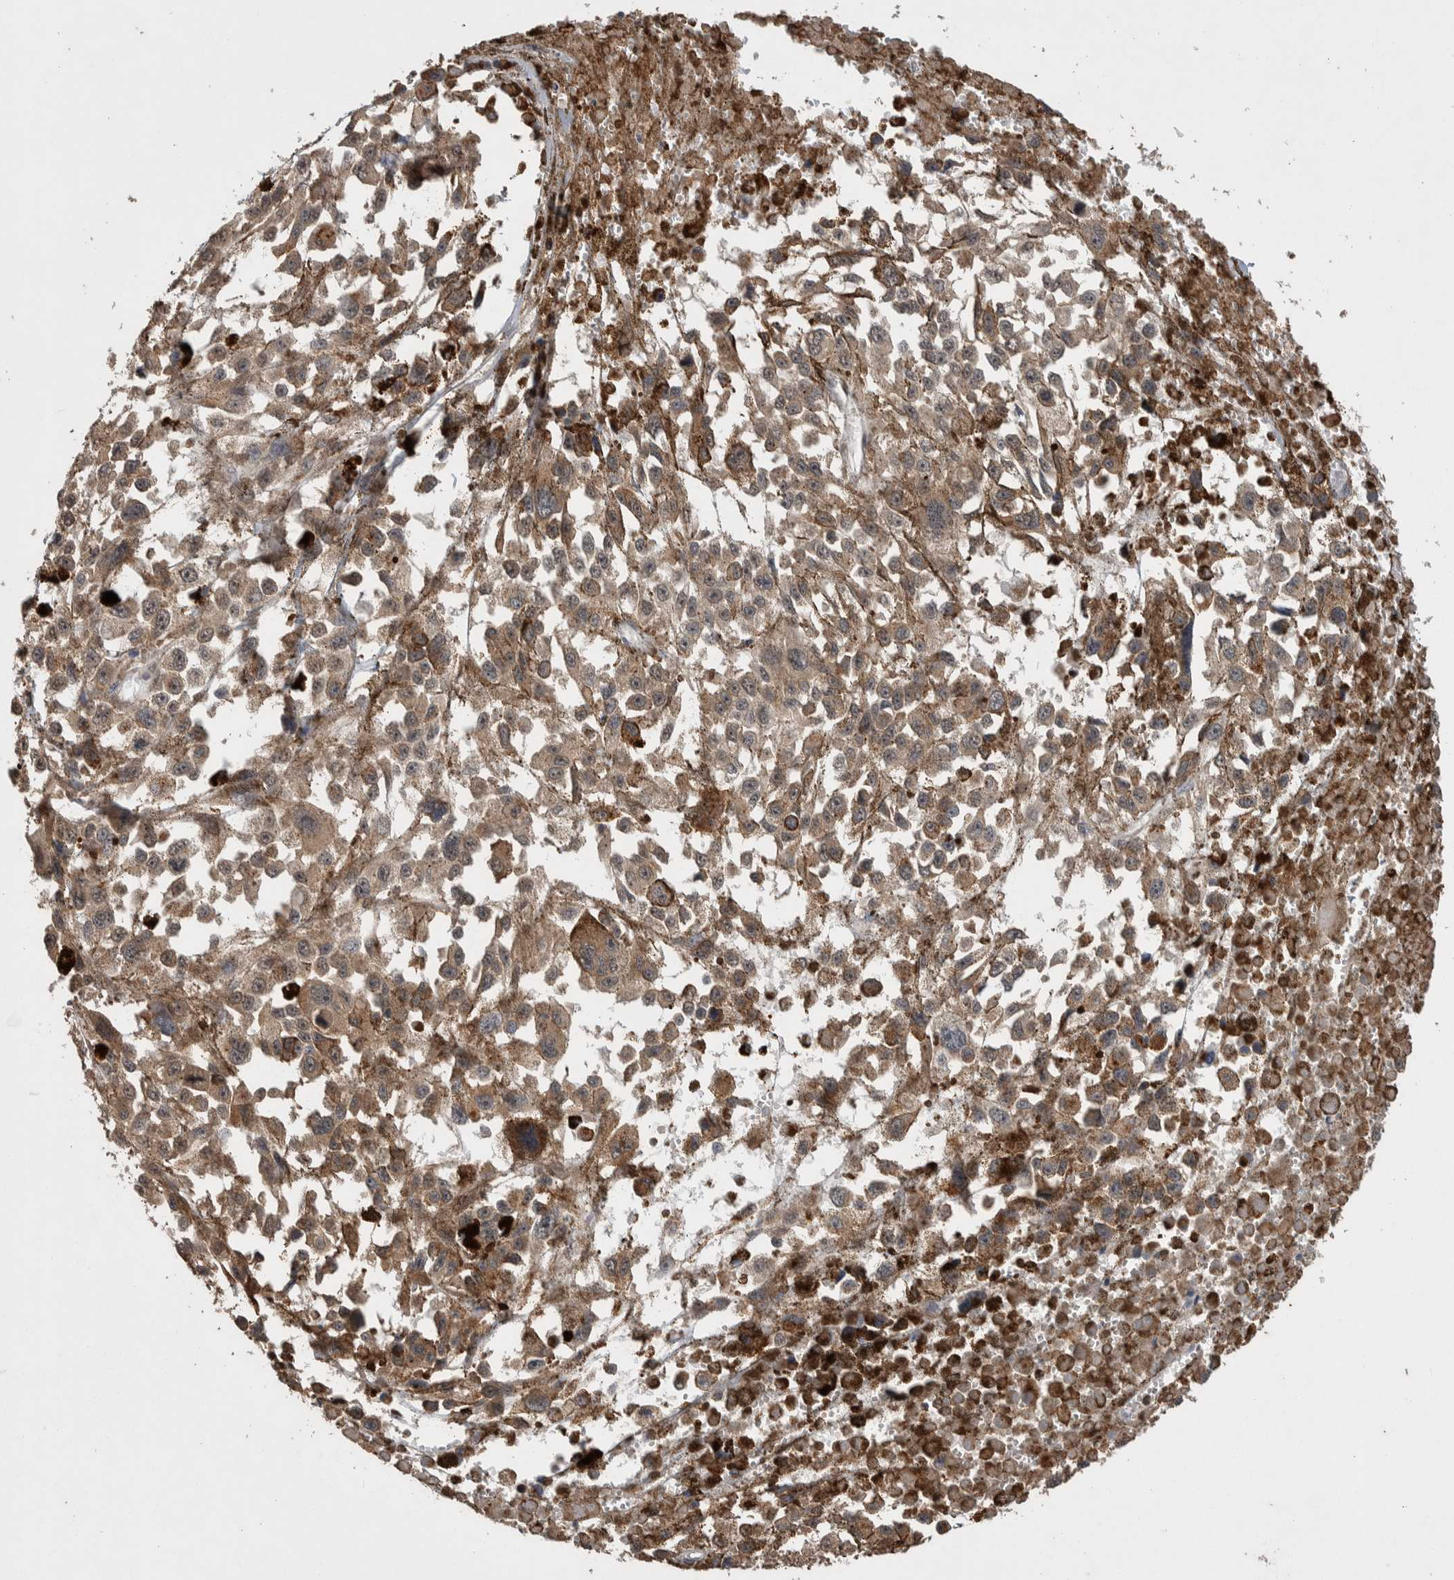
{"staining": {"intensity": "weak", "quantity": ">75%", "location": "cytoplasmic/membranous"}, "tissue": "melanoma", "cell_type": "Tumor cells", "image_type": "cancer", "snomed": [{"axis": "morphology", "description": "Malignant melanoma, Metastatic site"}, {"axis": "topography", "description": "Lymph node"}], "caption": "Brown immunohistochemical staining in malignant melanoma (metastatic site) demonstrates weak cytoplasmic/membranous positivity in about >75% of tumor cells.", "gene": "DVL2", "patient": {"sex": "male", "age": 59}}